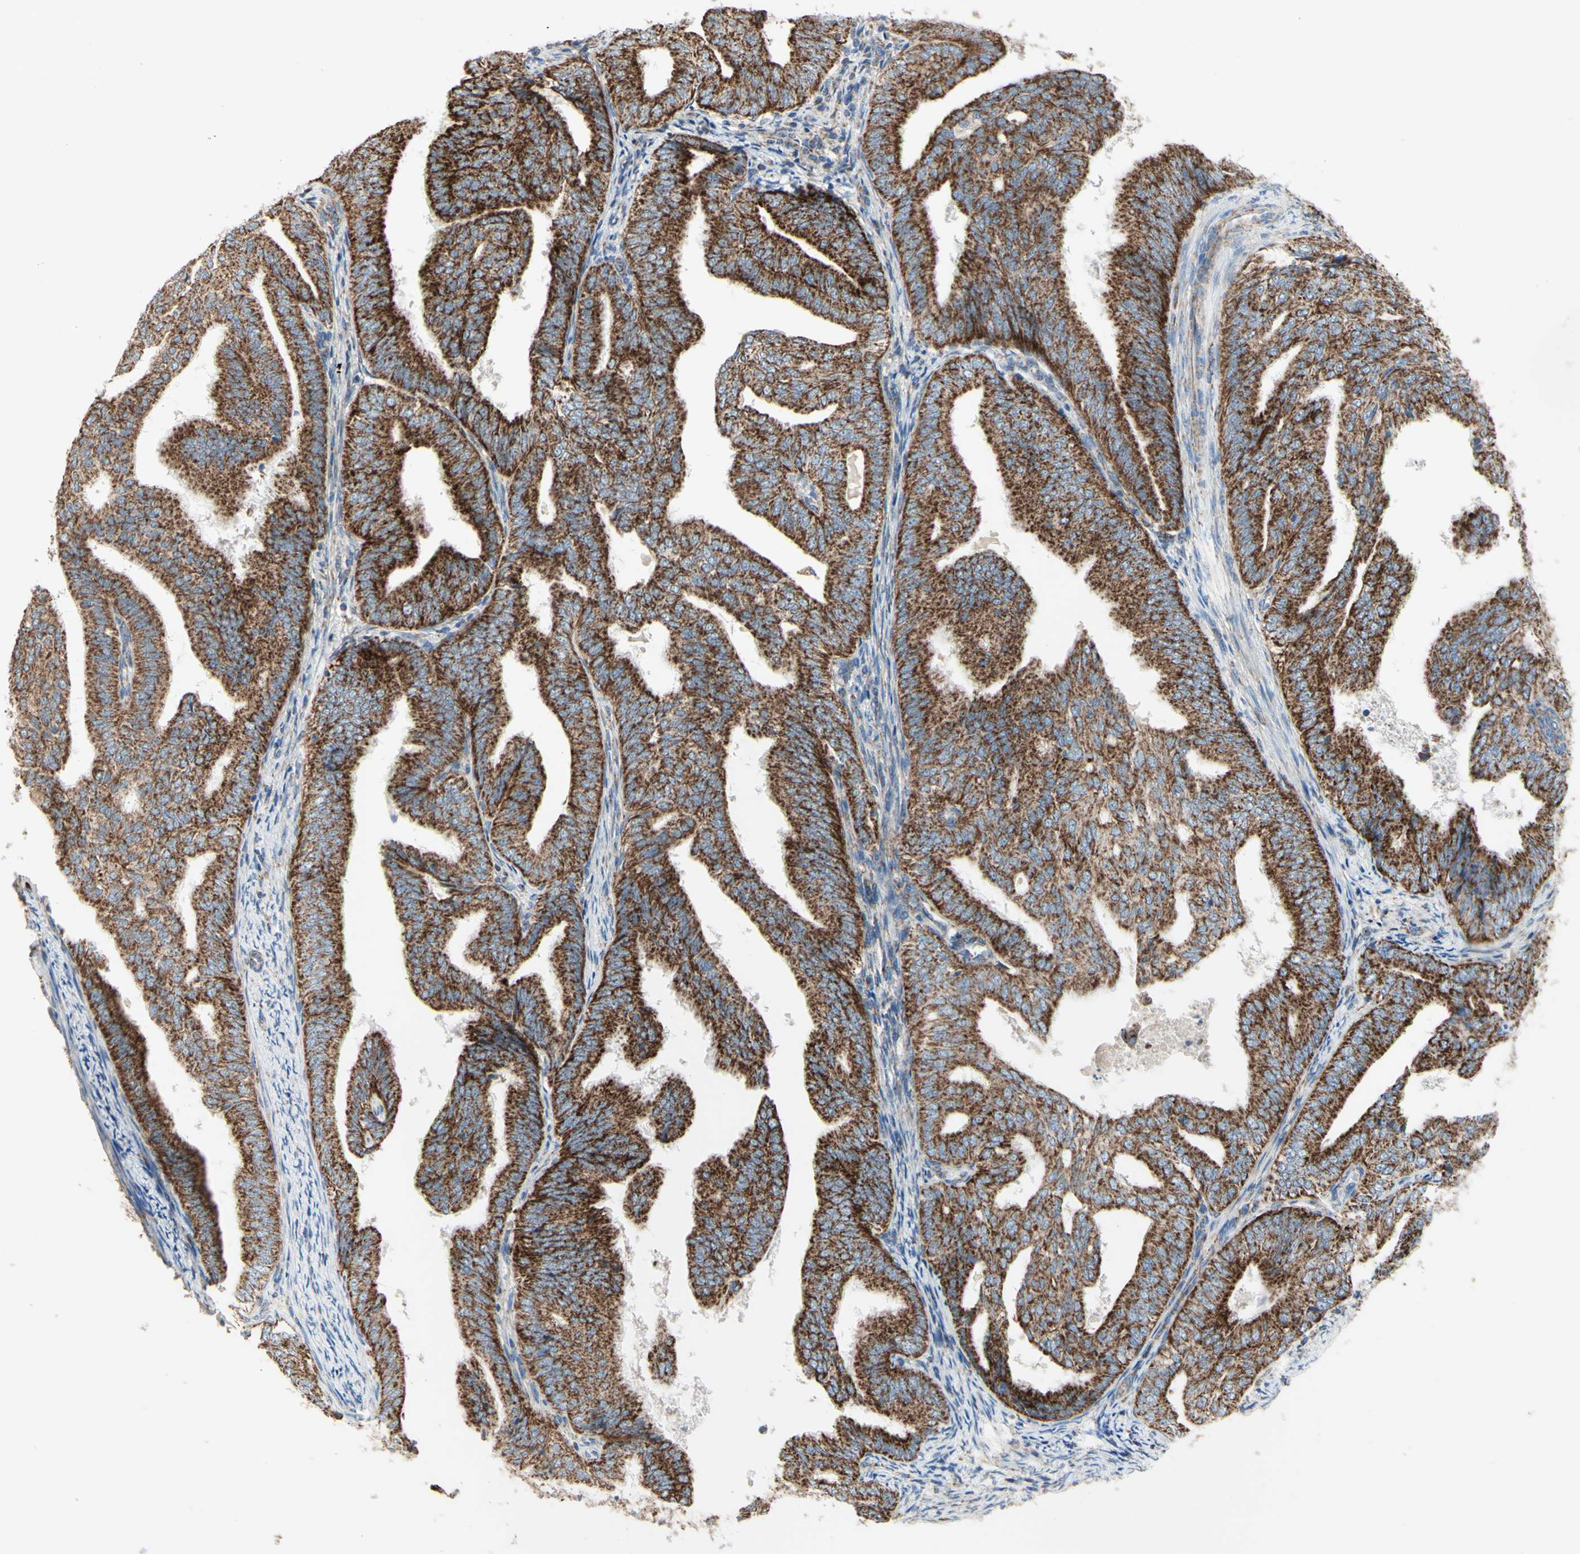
{"staining": {"intensity": "strong", "quantity": ">75%", "location": "cytoplasmic/membranous"}, "tissue": "endometrial cancer", "cell_type": "Tumor cells", "image_type": "cancer", "snomed": [{"axis": "morphology", "description": "Adenocarcinoma, NOS"}, {"axis": "topography", "description": "Endometrium"}], "caption": "The immunohistochemical stain highlights strong cytoplasmic/membranous expression in tumor cells of endometrial cancer (adenocarcinoma) tissue.", "gene": "ARMC10", "patient": {"sex": "female", "age": 58}}